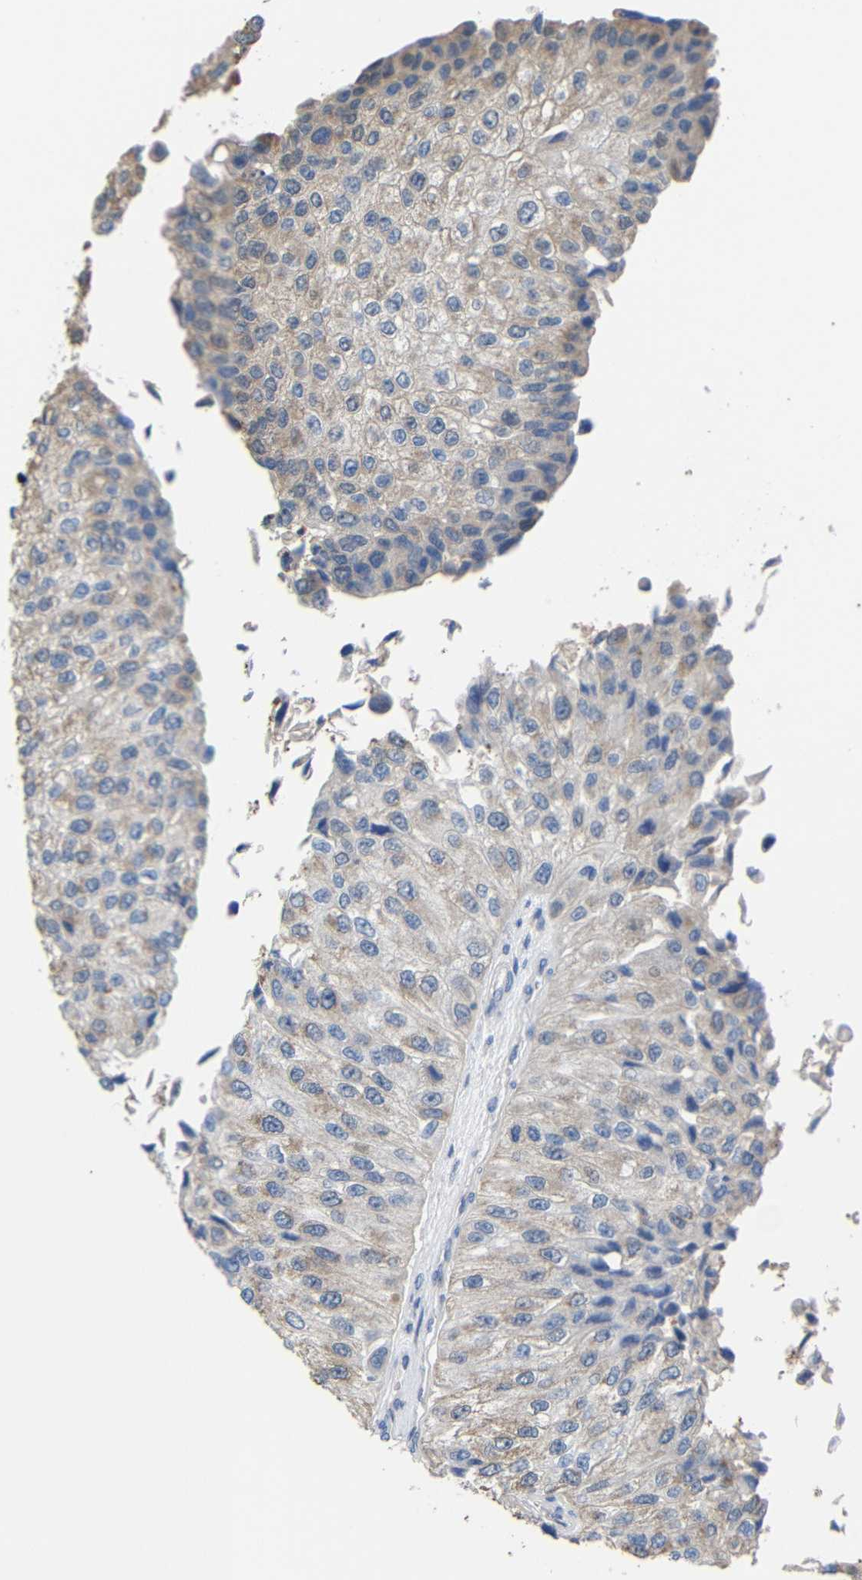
{"staining": {"intensity": "weak", "quantity": "25%-75%", "location": "cytoplasmic/membranous"}, "tissue": "urothelial cancer", "cell_type": "Tumor cells", "image_type": "cancer", "snomed": [{"axis": "morphology", "description": "Urothelial carcinoma, High grade"}, {"axis": "topography", "description": "Kidney"}, {"axis": "topography", "description": "Urinary bladder"}], "caption": "Immunohistochemistry (IHC) (DAB (3,3'-diaminobenzidine)) staining of high-grade urothelial carcinoma shows weak cytoplasmic/membranous protein expression in about 25%-75% of tumor cells.", "gene": "CMTM1", "patient": {"sex": "male", "age": 77}}